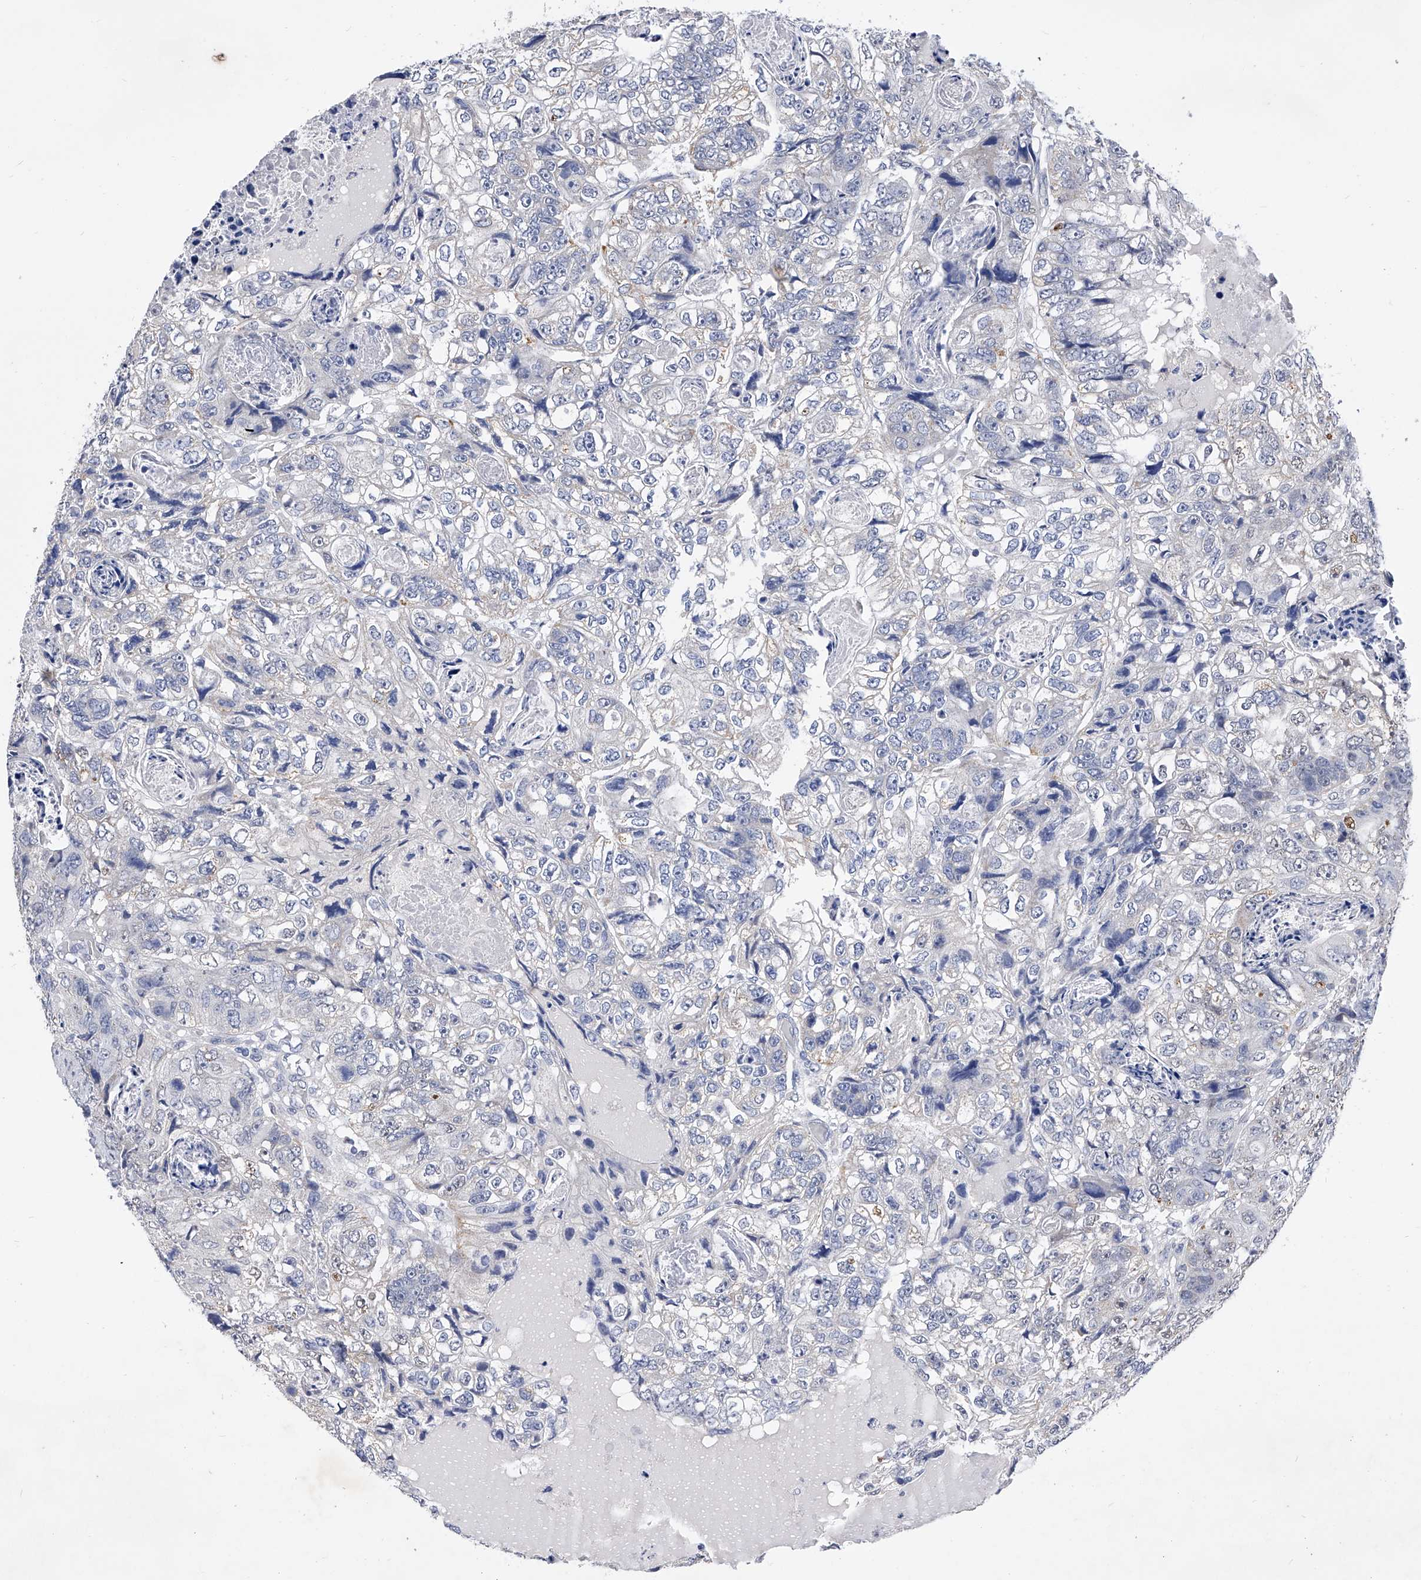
{"staining": {"intensity": "weak", "quantity": "<25%", "location": "cytoplasmic/membranous"}, "tissue": "colorectal cancer", "cell_type": "Tumor cells", "image_type": "cancer", "snomed": [{"axis": "morphology", "description": "Adenocarcinoma, NOS"}, {"axis": "topography", "description": "Rectum"}], "caption": "Protein analysis of colorectal cancer displays no significant staining in tumor cells.", "gene": "ZNF529", "patient": {"sex": "male", "age": 59}}